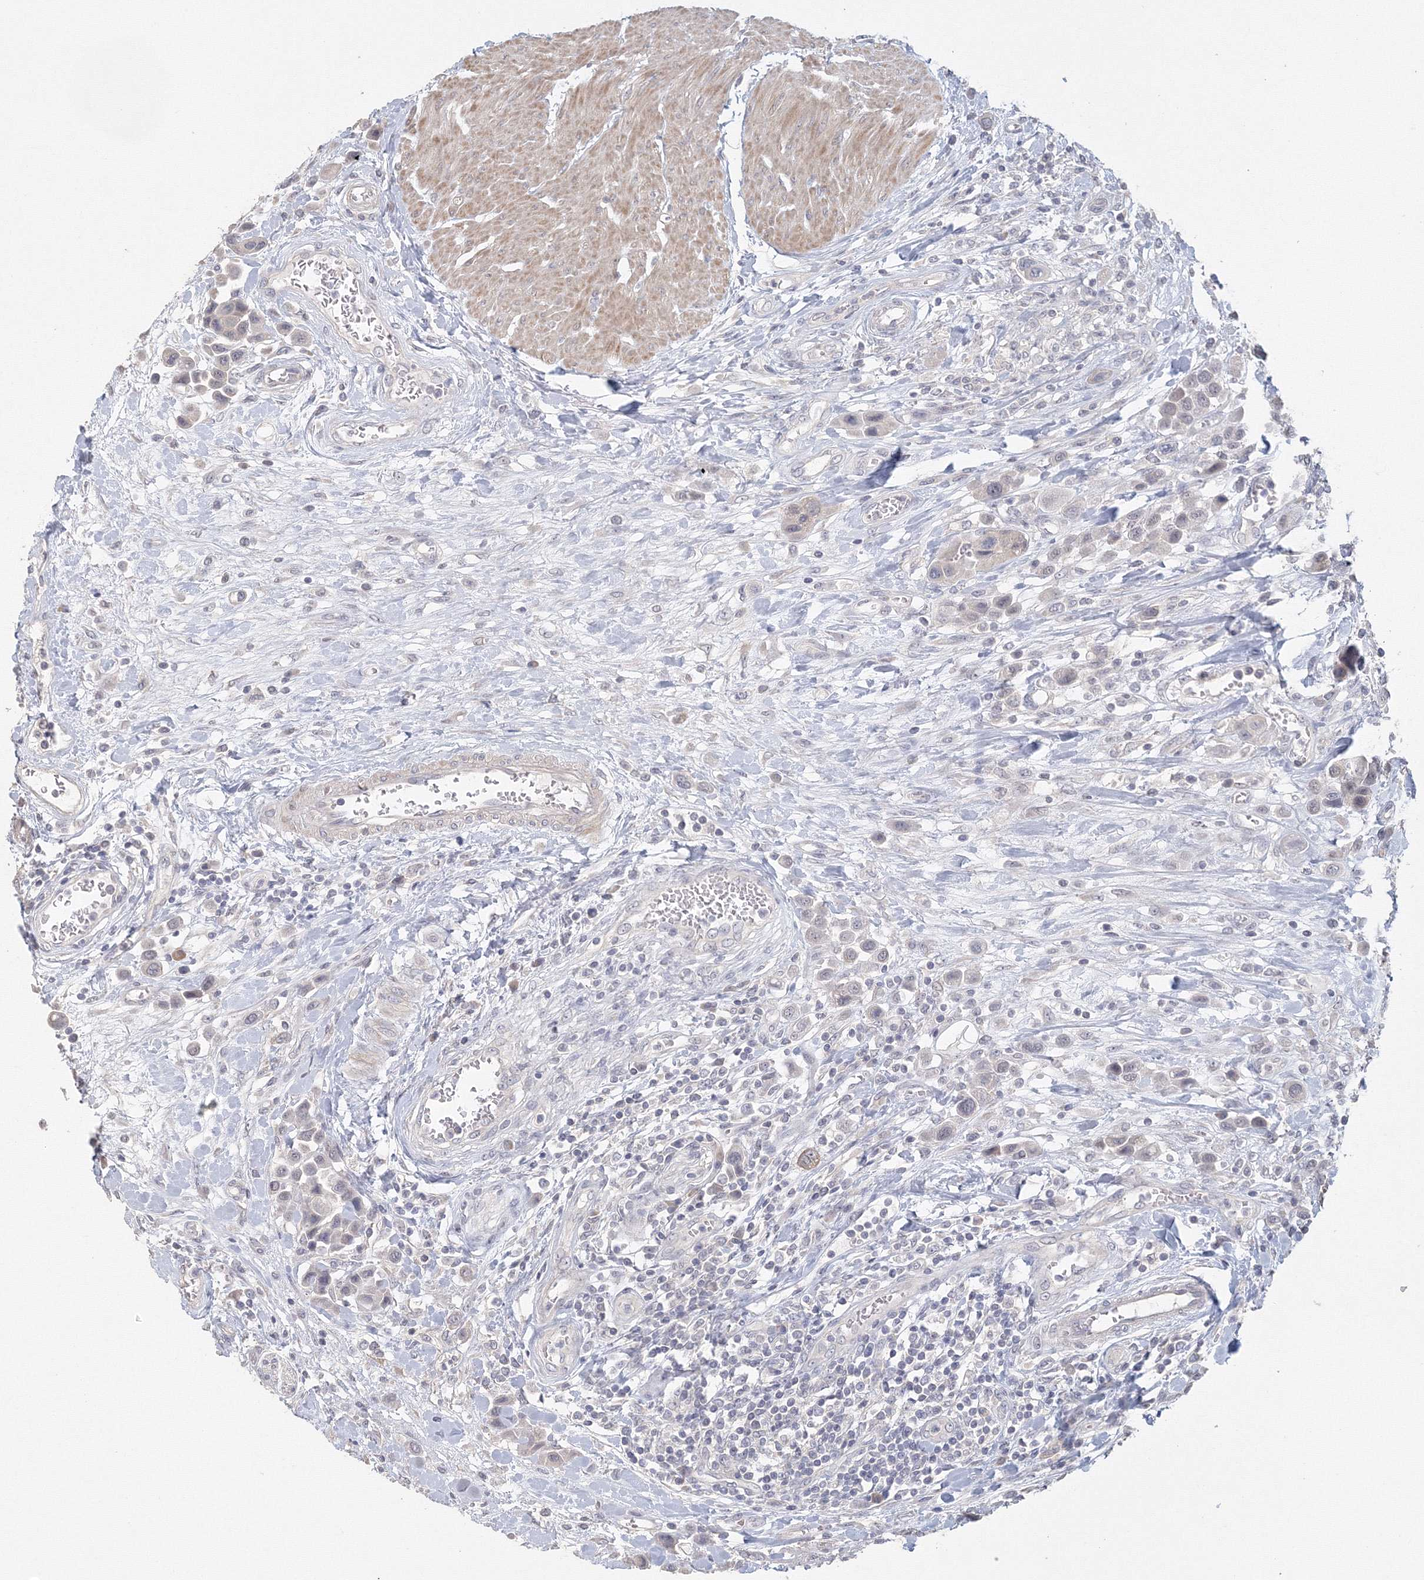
{"staining": {"intensity": "weak", "quantity": "<25%", "location": "nuclear"}, "tissue": "urothelial cancer", "cell_type": "Tumor cells", "image_type": "cancer", "snomed": [{"axis": "morphology", "description": "Urothelial carcinoma, High grade"}, {"axis": "topography", "description": "Urinary bladder"}], "caption": "Immunohistochemistry photomicrograph of human high-grade urothelial carcinoma stained for a protein (brown), which exhibits no positivity in tumor cells.", "gene": "TACC2", "patient": {"sex": "male", "age": 50}}